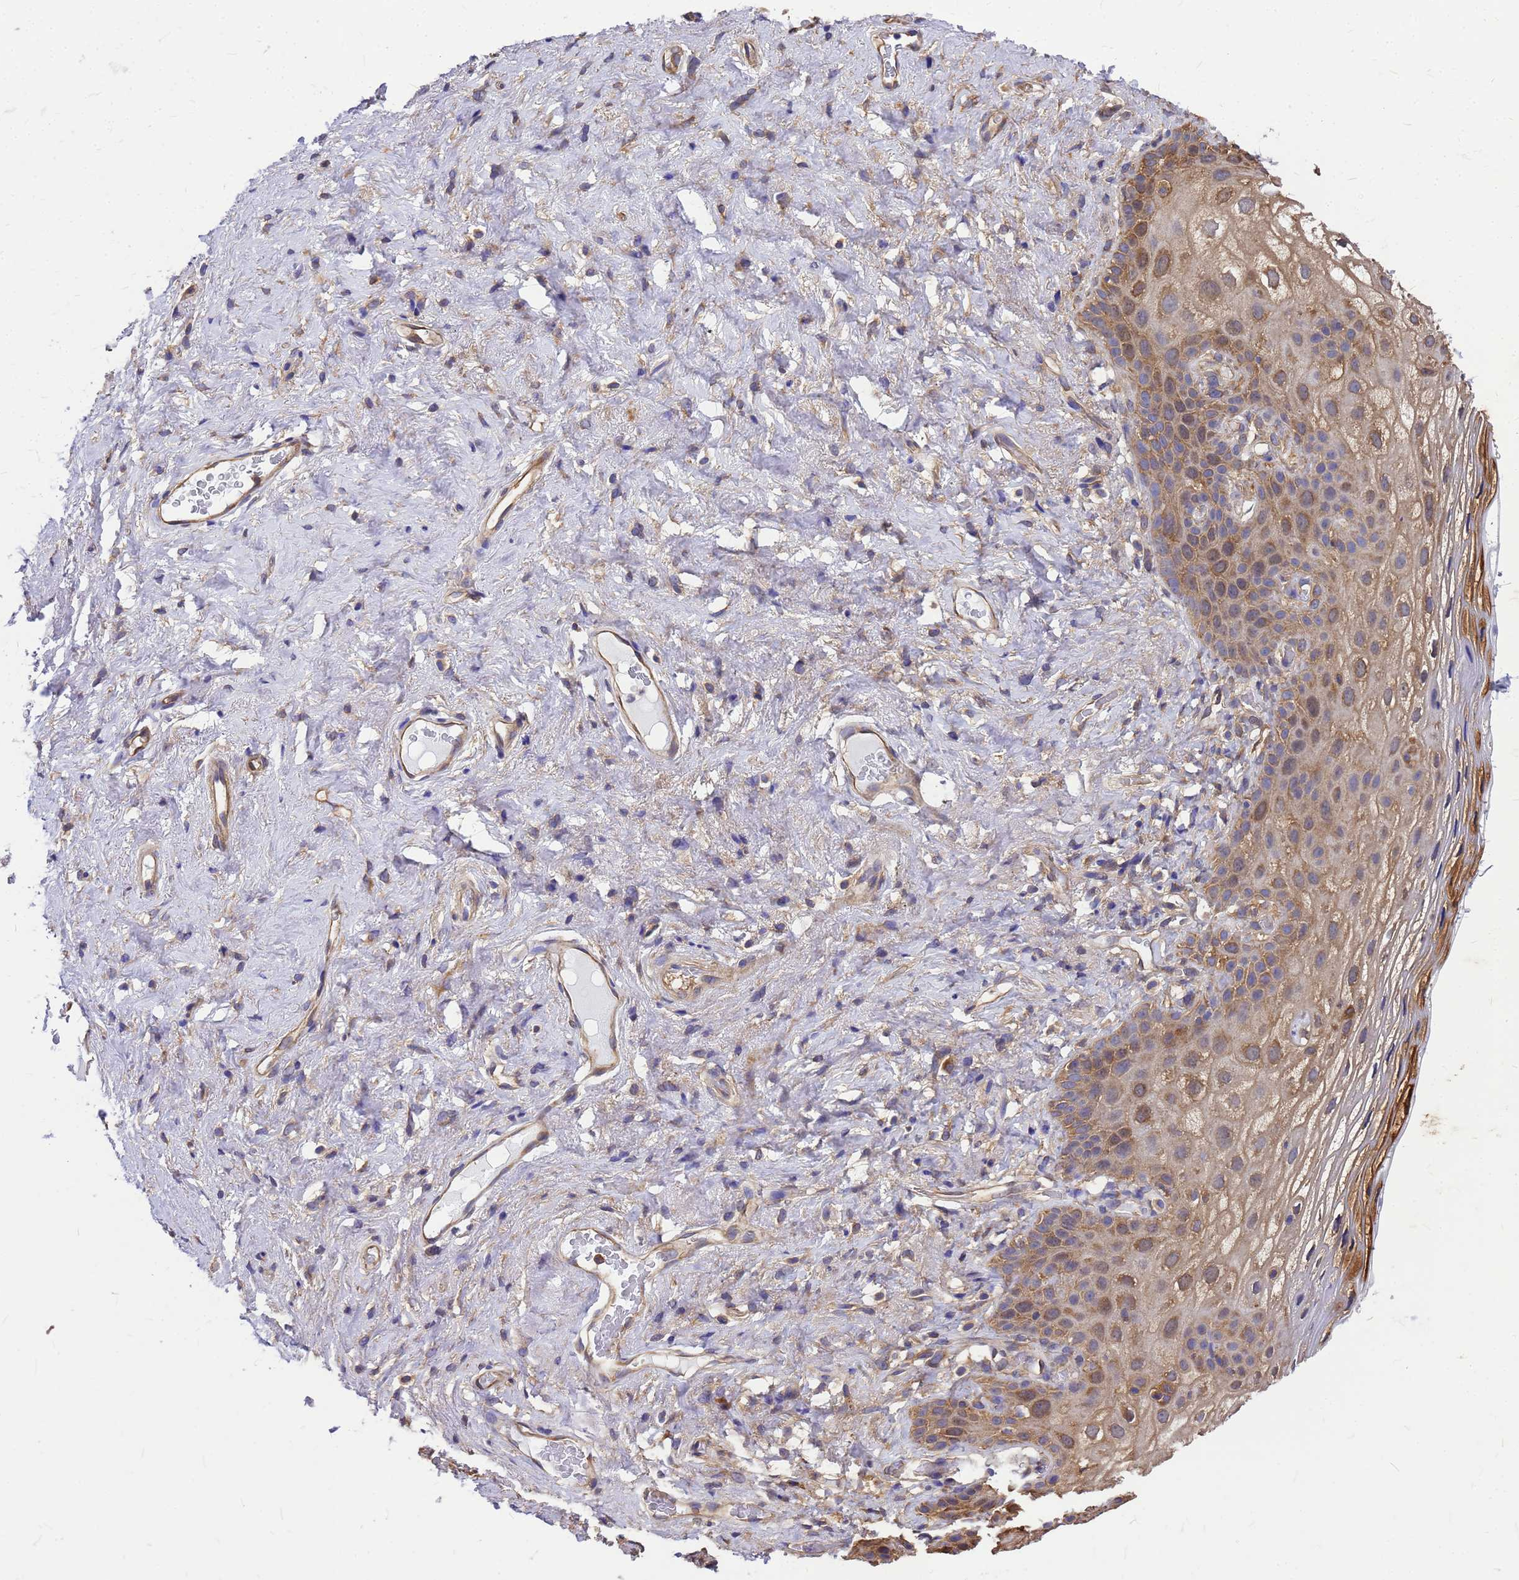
{"staining": {"intensity": "moderate", "quantity": ">75%", "location": "cytoplasmic/membranous"}, "tissue": "vagina", "cell_type": "Squamous epithelial cells", "image_type": "normal", "snomed": [{"axis": "morphology", "description": "Normal tissue, NOS"}, {"axis": "topography", "description": "Vagina"}], "caption": "Immunohistochemical staining of benign vagina reveals >75% levels of moderate cytoplasmic/membranous protein expression in approximately >75% of squamous epithelial cells.", "gene": "GID4", "patient": {"sex": "female", "age": 68}}